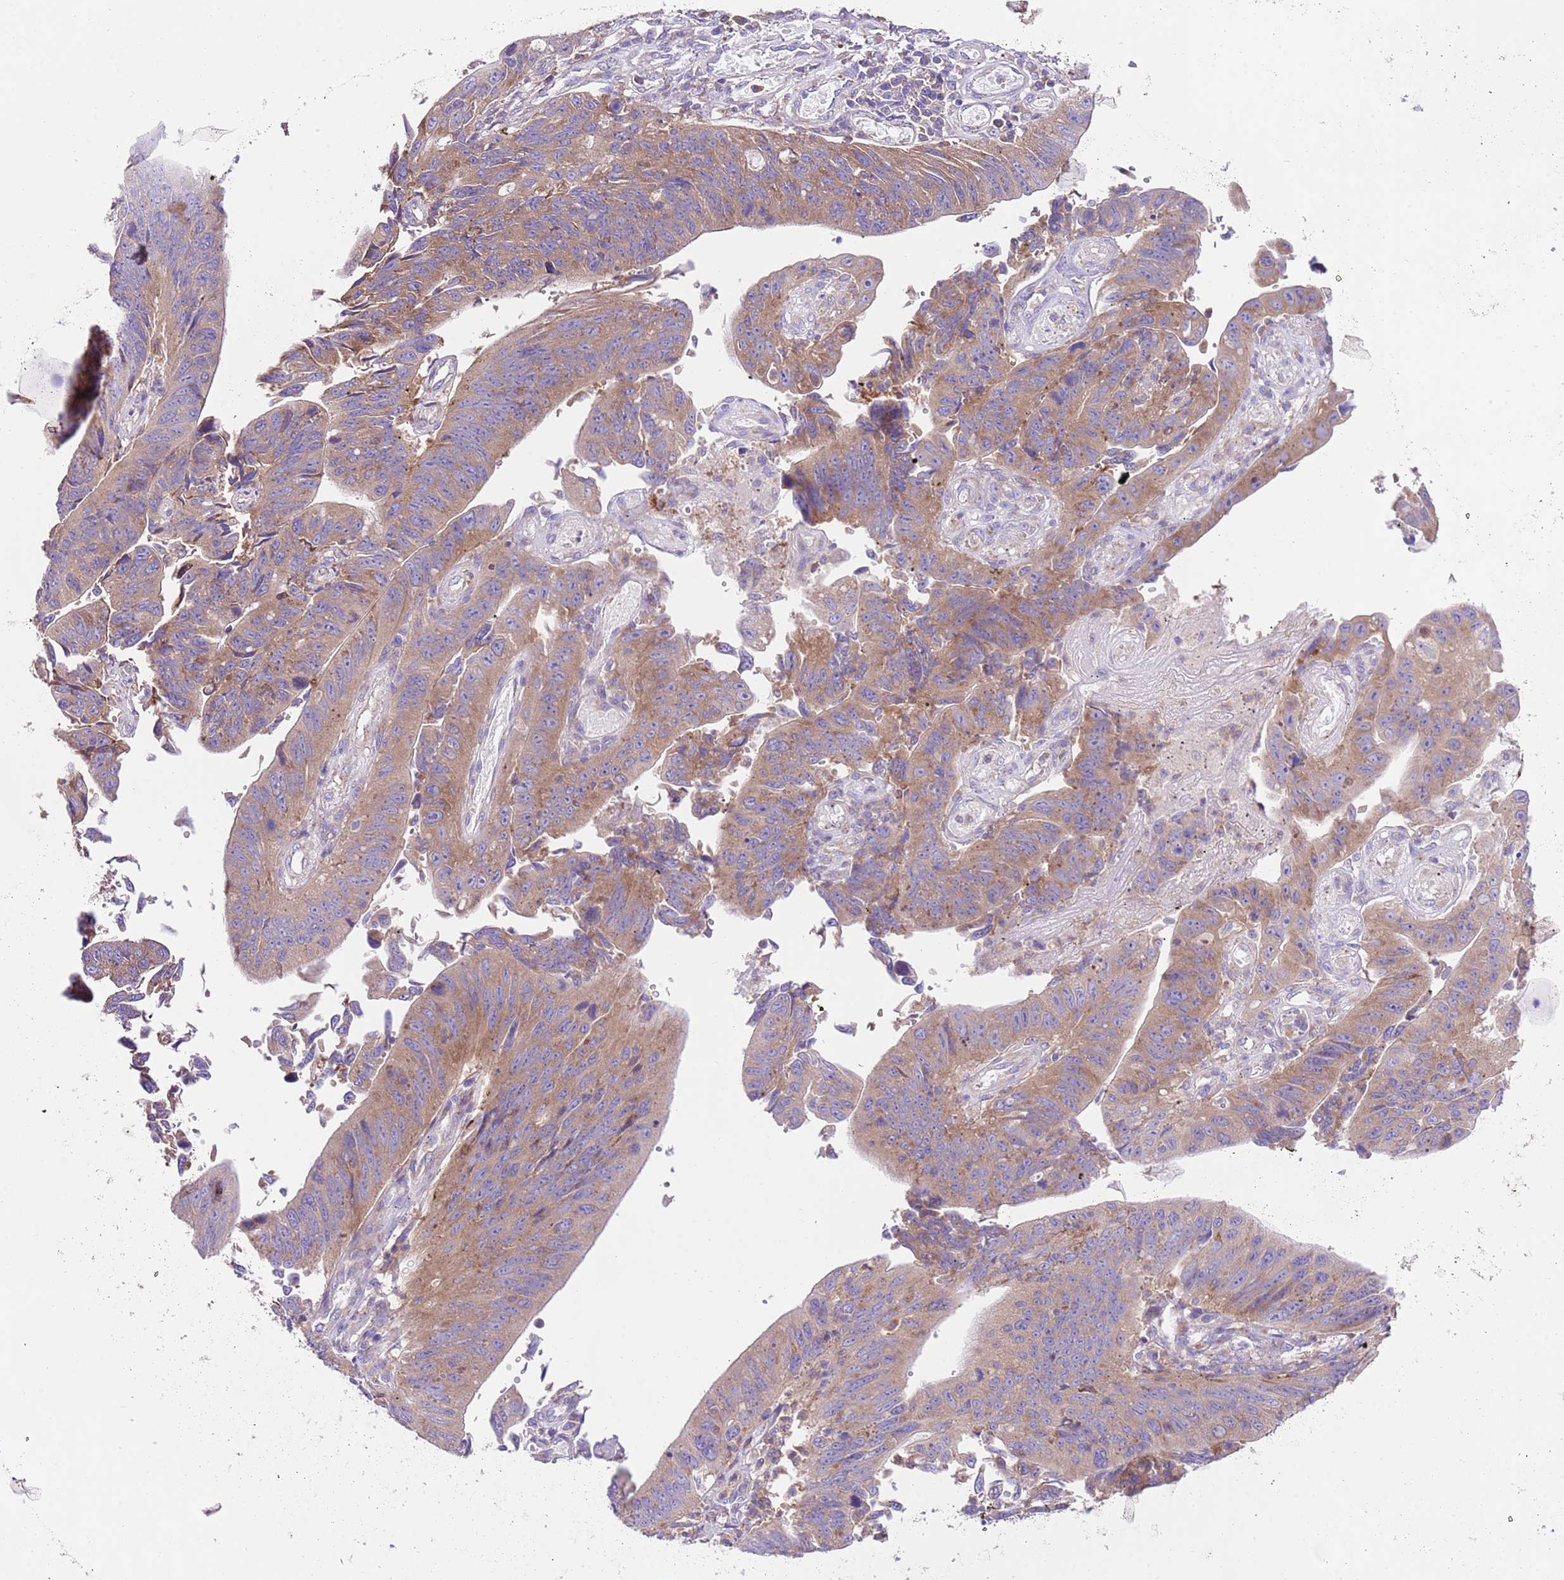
{"staining": {"intensity": "moderate", "quantity": ">75%", "location": "cytoplasmic/membranous"}, "tissue": "stomach cancer", "cell_type": "Tumor cells", "image_type": "cancer", "snomed": [{"axis": "morphology", "description": "Adenocarcinoma, NOS"}, {"axis": "topography", "description": "Stomach"}], "caption": "Human stomach cancer (adenocarcinoma) stained with a brown dye shows moderate cytoplasmic/membranous positive staining in about >75% of tumor cells.", "gene": "RPS10", "patient": {"sex": "male", "age": 59}}